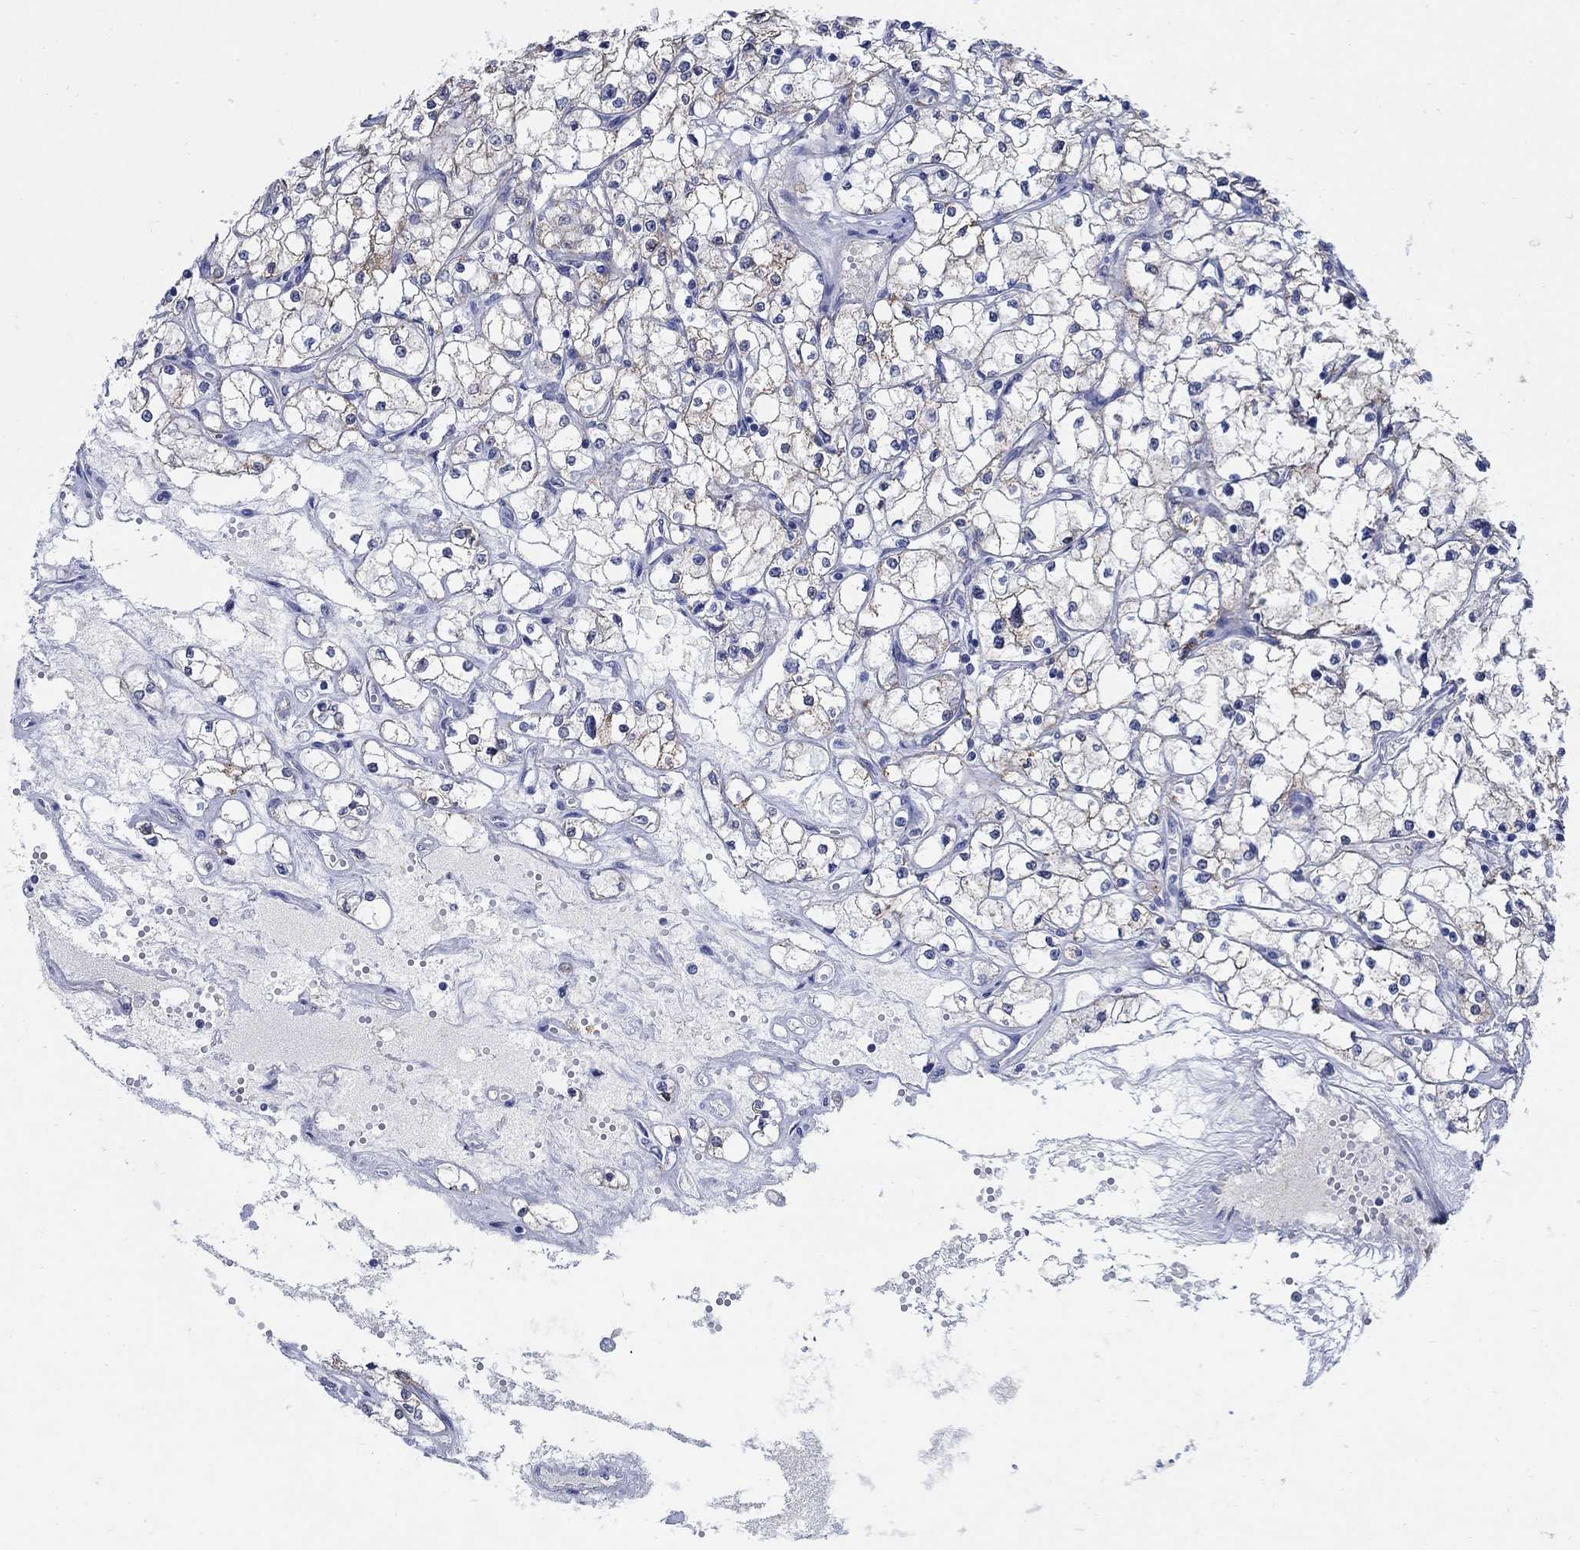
{"staining": {"intensity": "negative", "quantity": "none", "location": "none"}, "tissue": "renal cancer", "cell_type": "Tumor cells", "image_type": "cancer", "snomed": [{"axis": "morphology", "description": "Adenocarcinoma, NOS"}, {"axis": "topography", "description": "Kidney"}], "caption": "This is an immunohistochemistry (IHC) micrograph of human renal adenocarcinoma. There is no expression in tumor cells.", "gene": "ZDHHC14", "patient": {"sex": "male", "age": 67}}